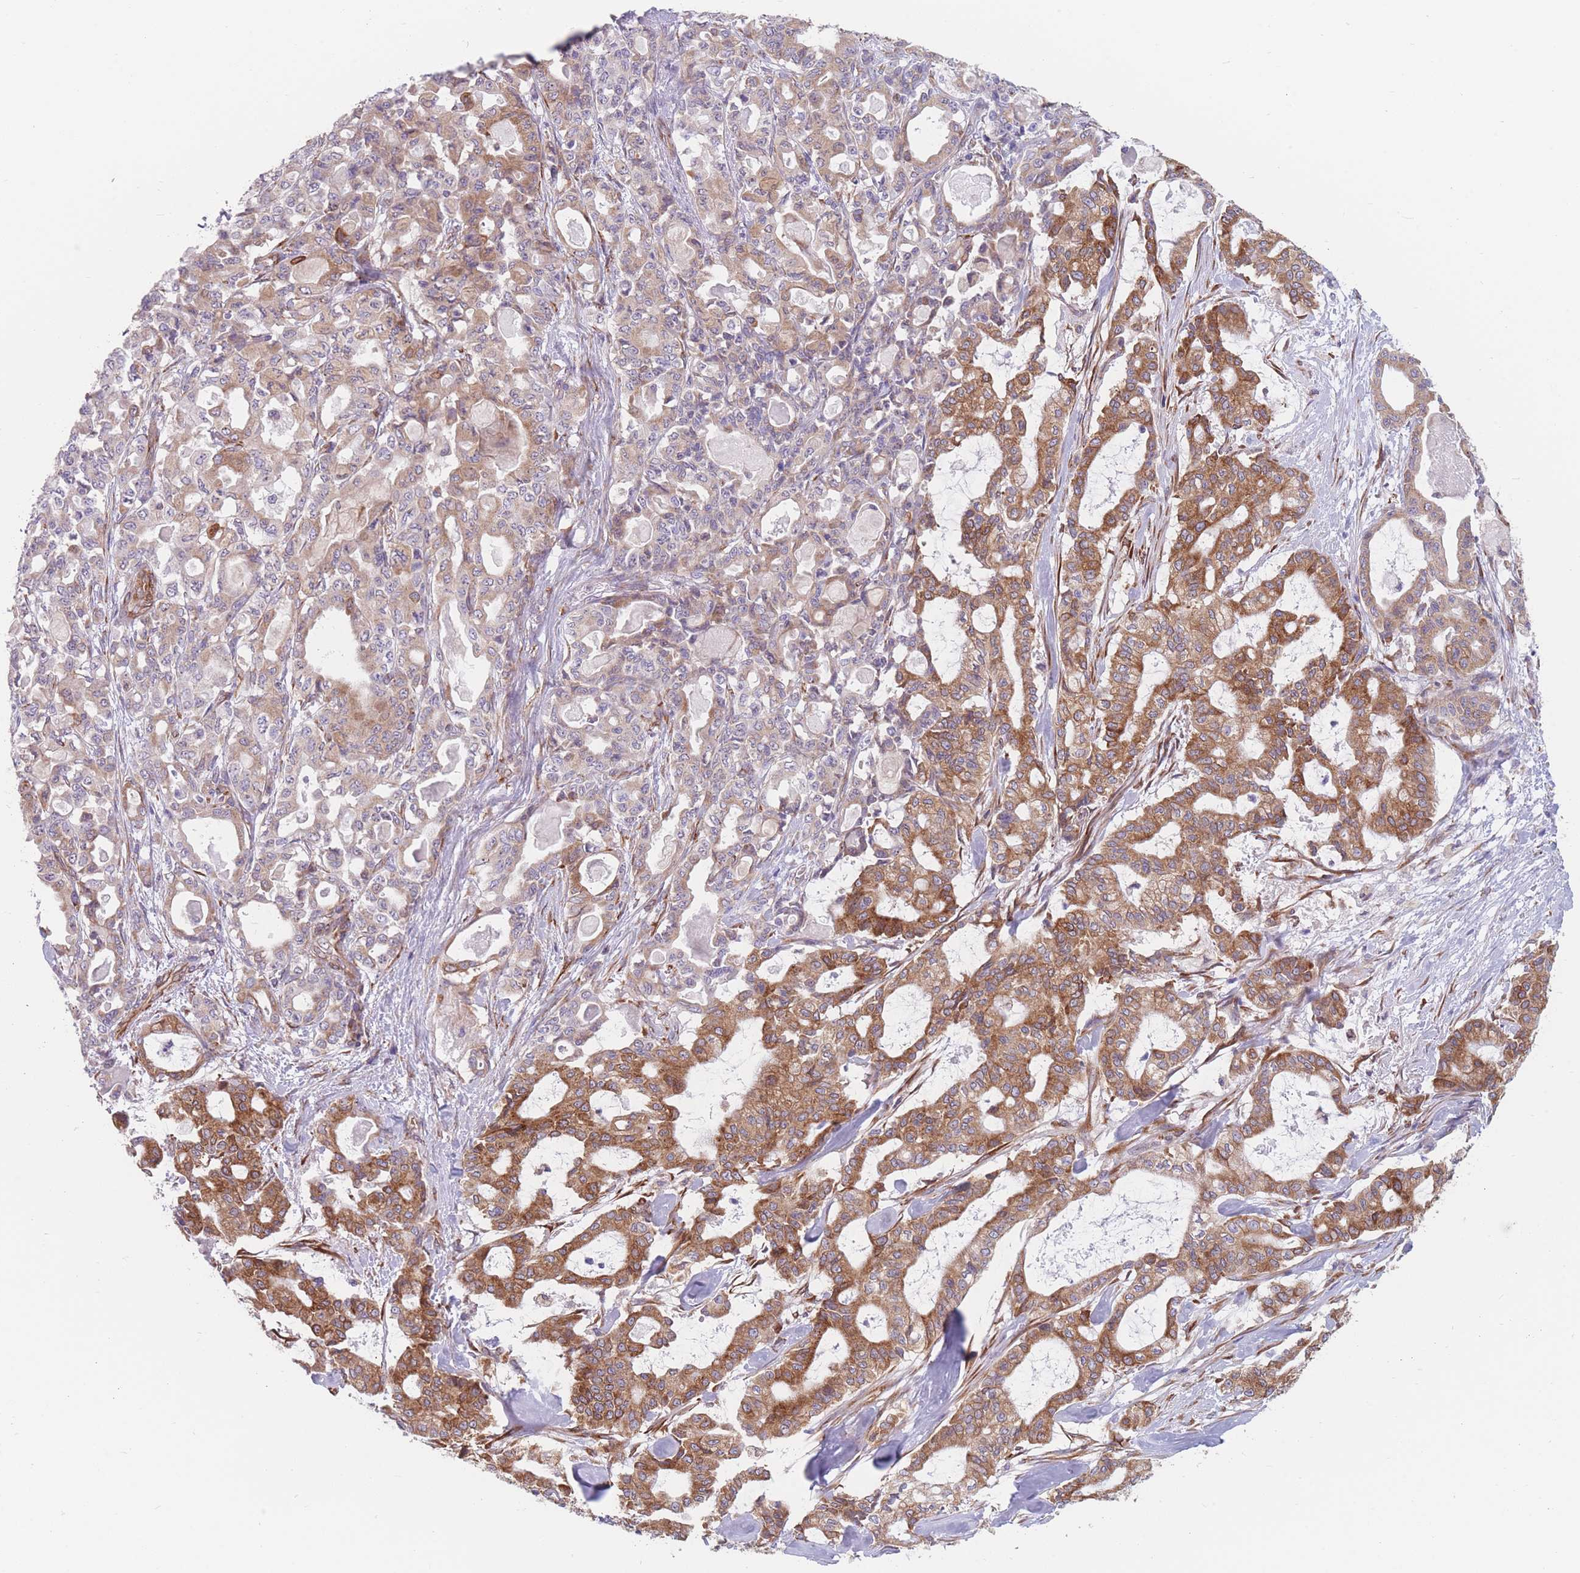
{"staining": {"intensity": "moderate", "quantity": ">75%", "location": "cytoplasmic/membranous"}, "tissue": "pancreatic cancer", "cell_type": "Tumor cells", "image_type": "cancer", "snomed": [{"axis": "morphology", "description": "Adenocarcinoma, NOS"}, {"axis": "topography", "description": "Pancreas"}], "caption": "There is medium levels of moderate cytoplasmic/membranous positivity in tumor cells of pancreatic cancer, as demonstrated by immunohistochemical staining (brown color).", "gene": "AK9", "patient": {"sex": "male", "age": 63}}